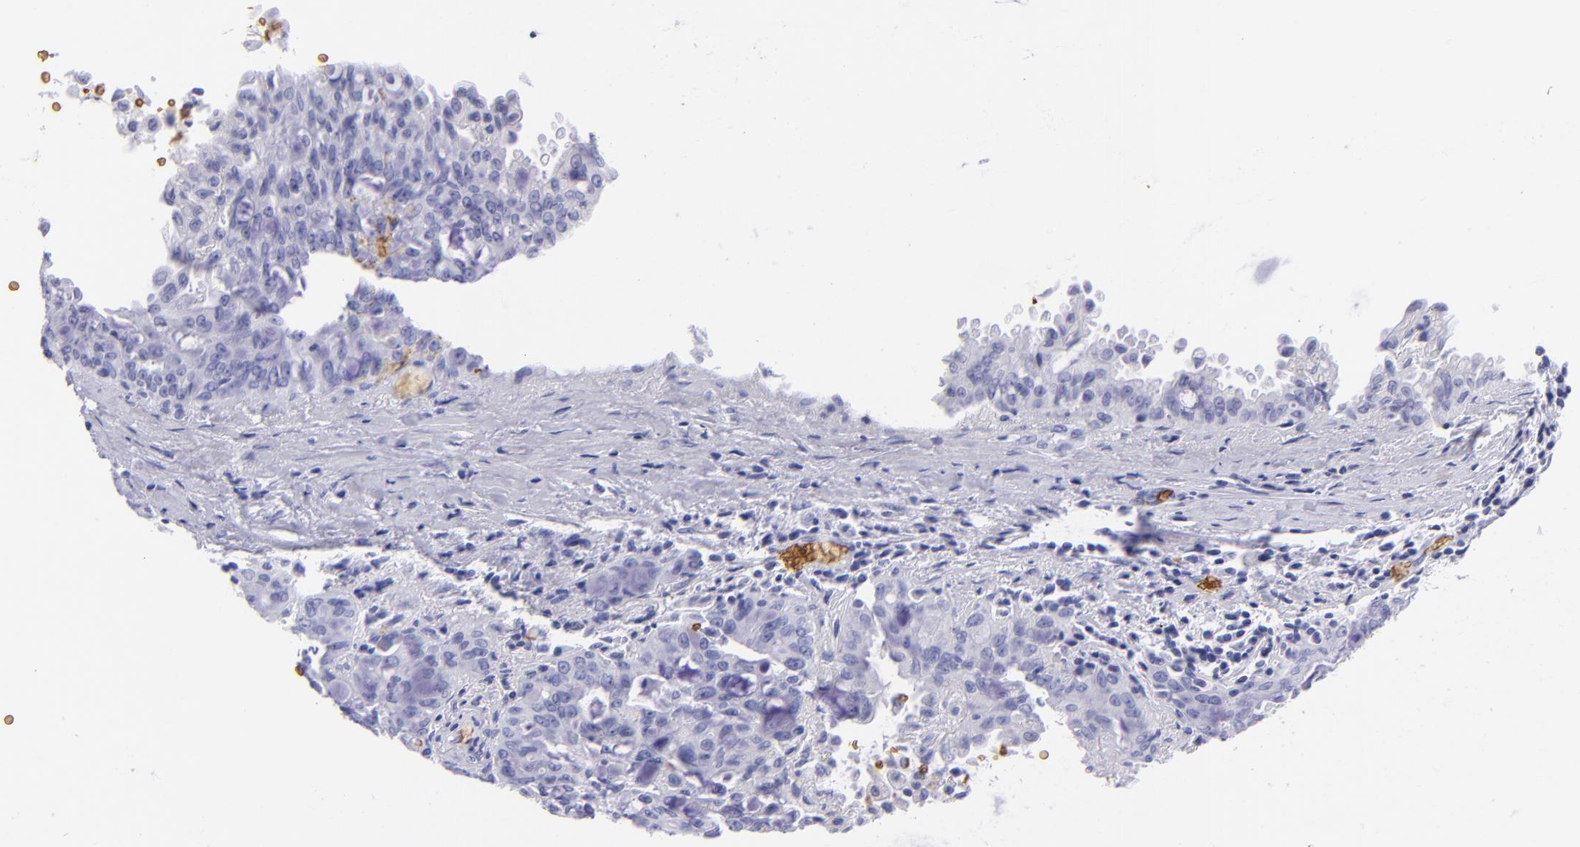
{"staining": {"intensity": "negative", "quantity": "none", "location": "none"}, "tissue": "lung cancer", "cell_type": "Tumor cells", "image_type": "cancer", "snomed": [{"axis": "morphology", "description": "Adenocarcinoma, NOS"}, {"axis": "topography", "description": "Lung"}], "caption": "The IHC photomicrograph has no significant positivity in tumor cells of lung cancer tissue. Nuclei are stained in blue.", "gene": "GYPA", "patient": {"sex": "female", "age": 44}}